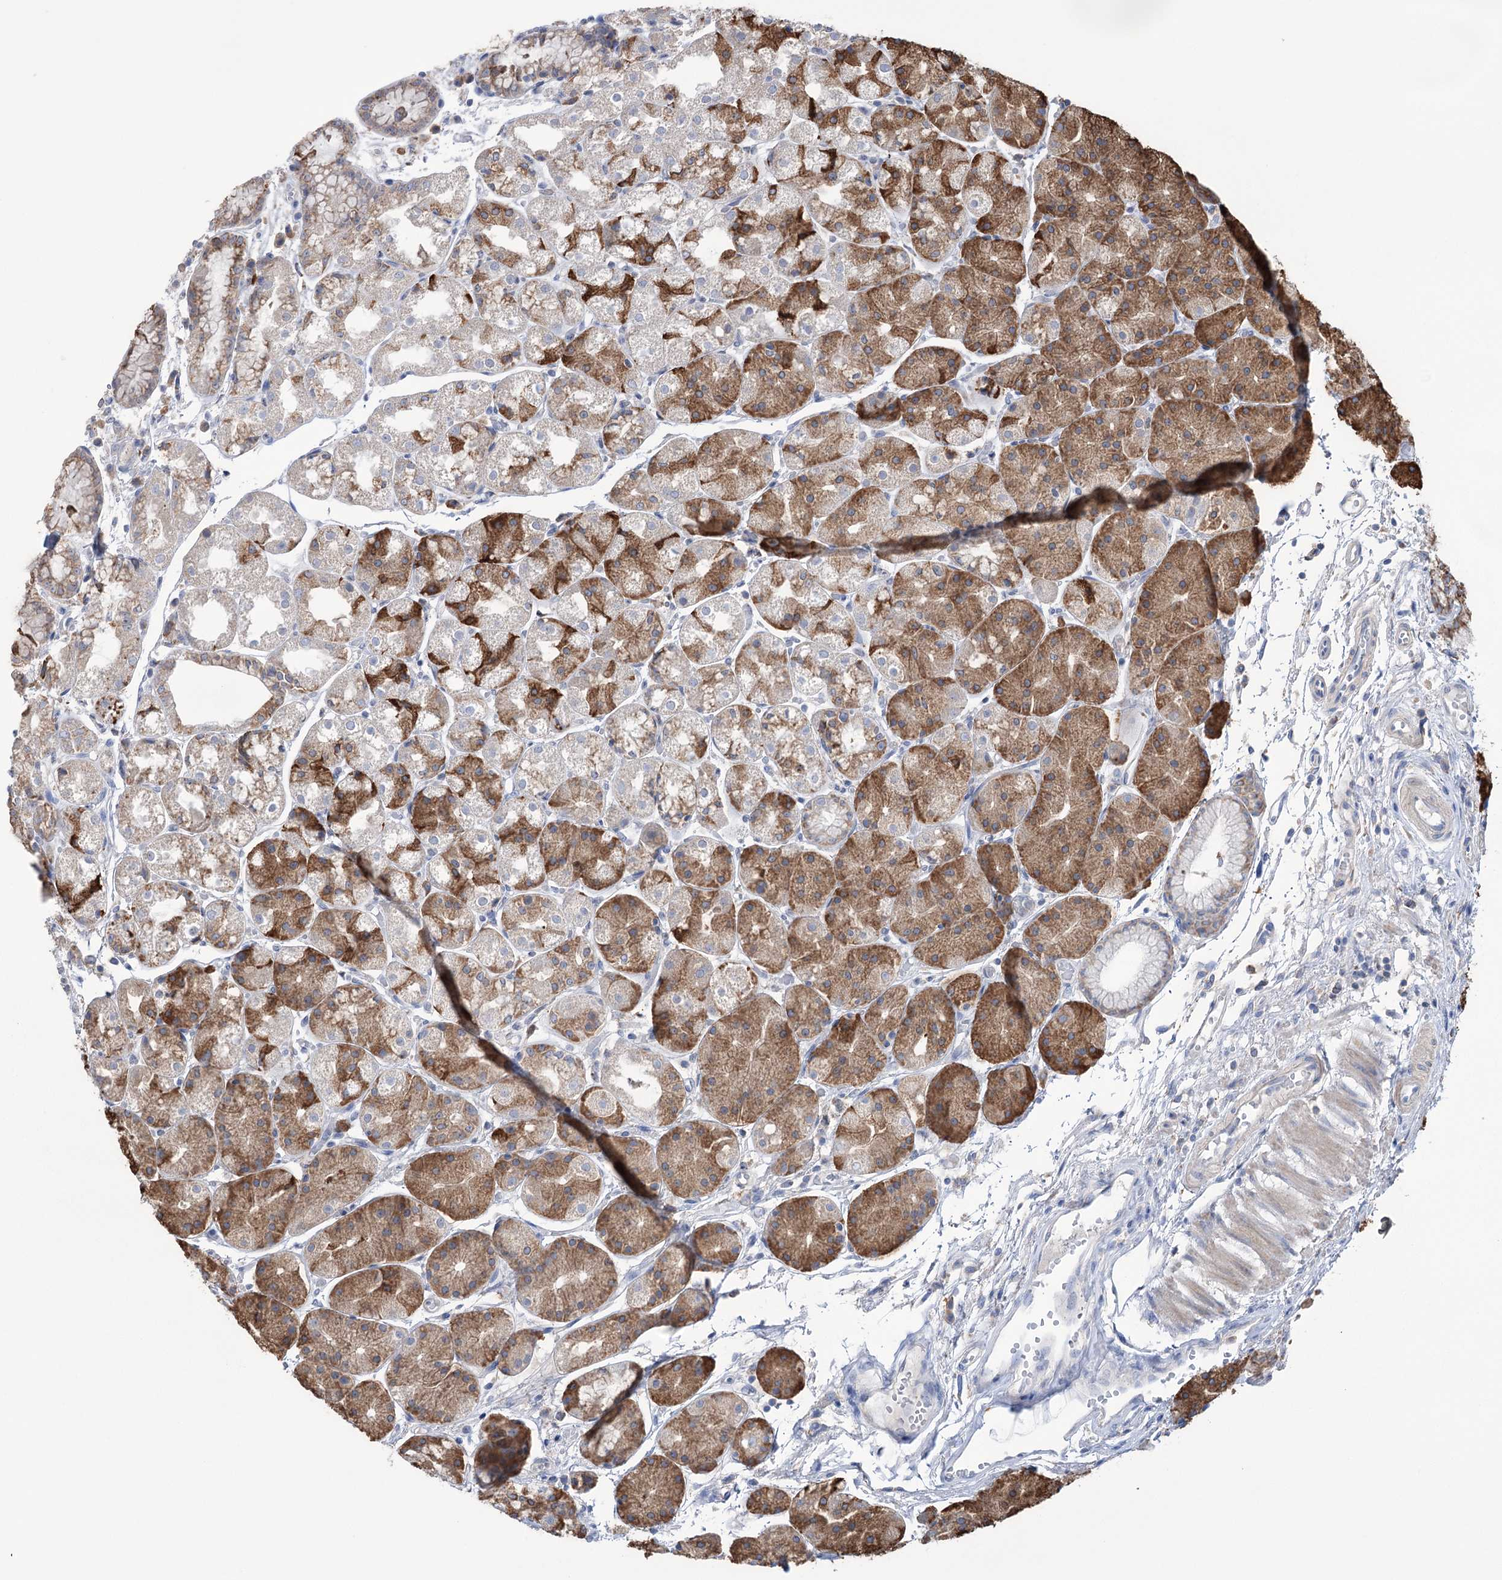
{"staining": {"intensity": "strong", "quantity": "25%-75%", "location": "cytoplasmic/membranous"}, "tissue": "stomach", "cell_type": "Glandular cells", "image_type": "normal", "snomed": [{"axis": "morphology", "description": "Normal tissue, NOS"}, {"axis": "topography", "description": "Stomach, upper"}], "caption": "A histopathology image showing strong cytoplasmic/membranous positivity in approximately 25%-75% of glandular cells in normal stomach, as visualized by brown immunohistochemical staining.", "gene": "TRIM71", "patient": {"sex": "male", "age": 72}}